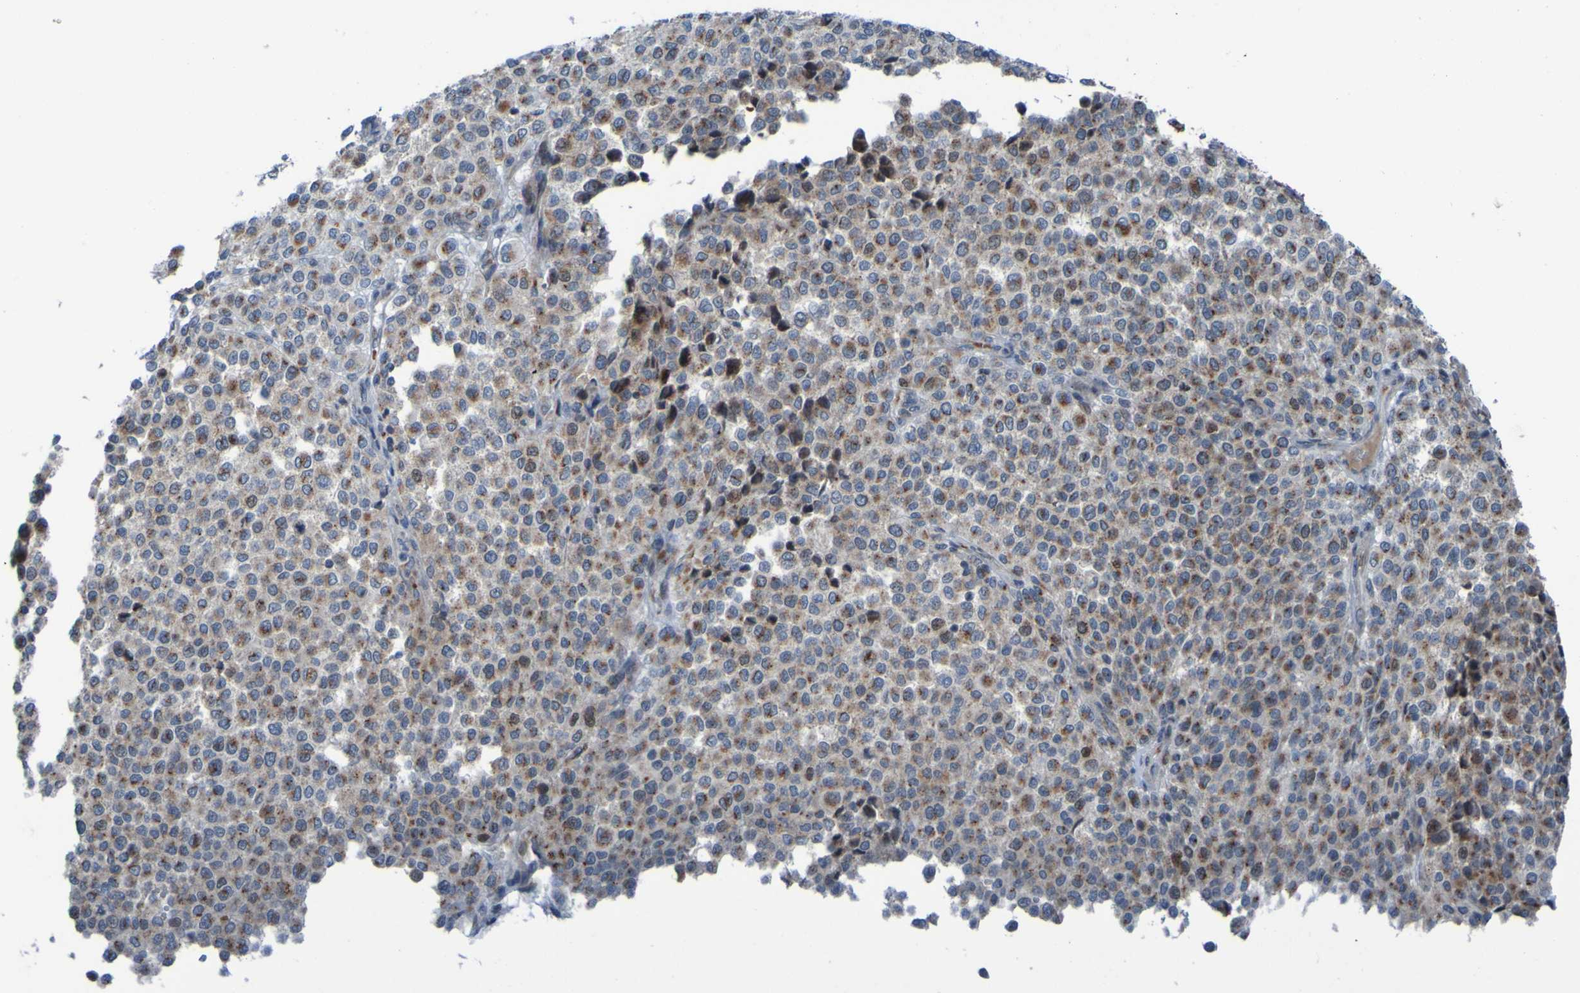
{"staining": {"intensity": "weak", "quantity": "25%-75%", "location": "cytoplasmic/membranous"}, "tissue": "melanoma", "cell_type": "Tumor cells", "image_type": "cancer", "snomed": [{"axis": "morphology", "description": "Malignant melanoma, Metastatic site"}, {"axis": "topography", "description": "Pancreas"}], "caption": "Malignant melanoma (metastatic site) was stained to show a protein in brown. There is low levels of weak cytoplasmic/membranous positivity in approximately 25%-75% of tumor cells.", "gene": "UNG", "patient": {"sex": "female", "age": 30}}